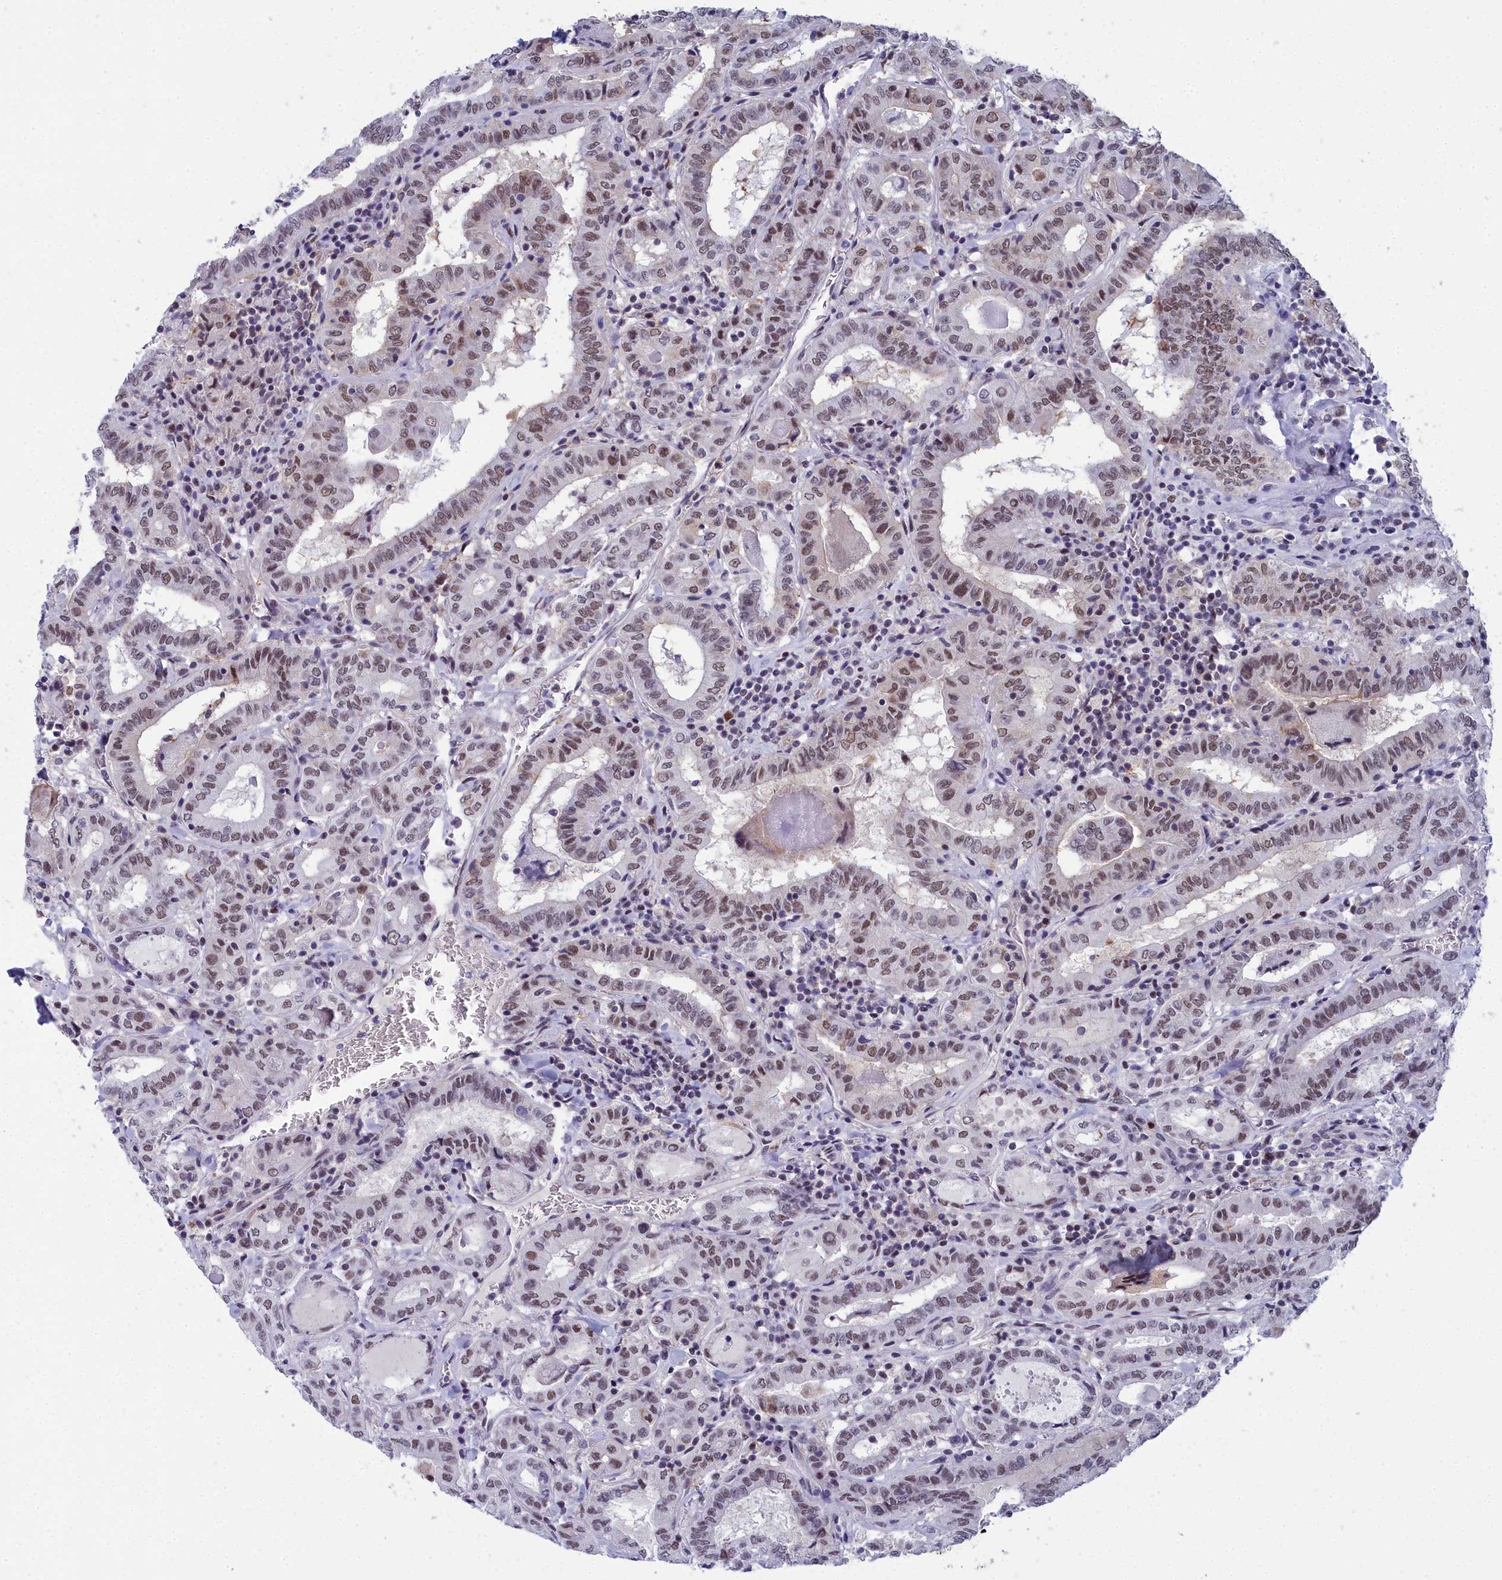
{"staining": {"intensity": "moderate", "quantity": ">75%", "location": "cytoplasmic/membranous,nuclear"}, "tissue": "thyroid cancer", "cell_type": "Tumor cells", "image_type": "cancer", "snomed": [{"axis": "morphology", "description": "Papillary adenocarcinoma, NOS"}, {"axis": "topography", "description": "Thyroid gland"}], "caption": "High-power microscopy captured an immunohistochemistry (IHC) histopathology image of papillary adenocarcinoma (thyroid), revealing moderate cytoplasmic/membranous and nuclear positivity in about >75% of tumor cells.", "gene": "CCDC97", "patient": {"sex": "female", "age": 72}}